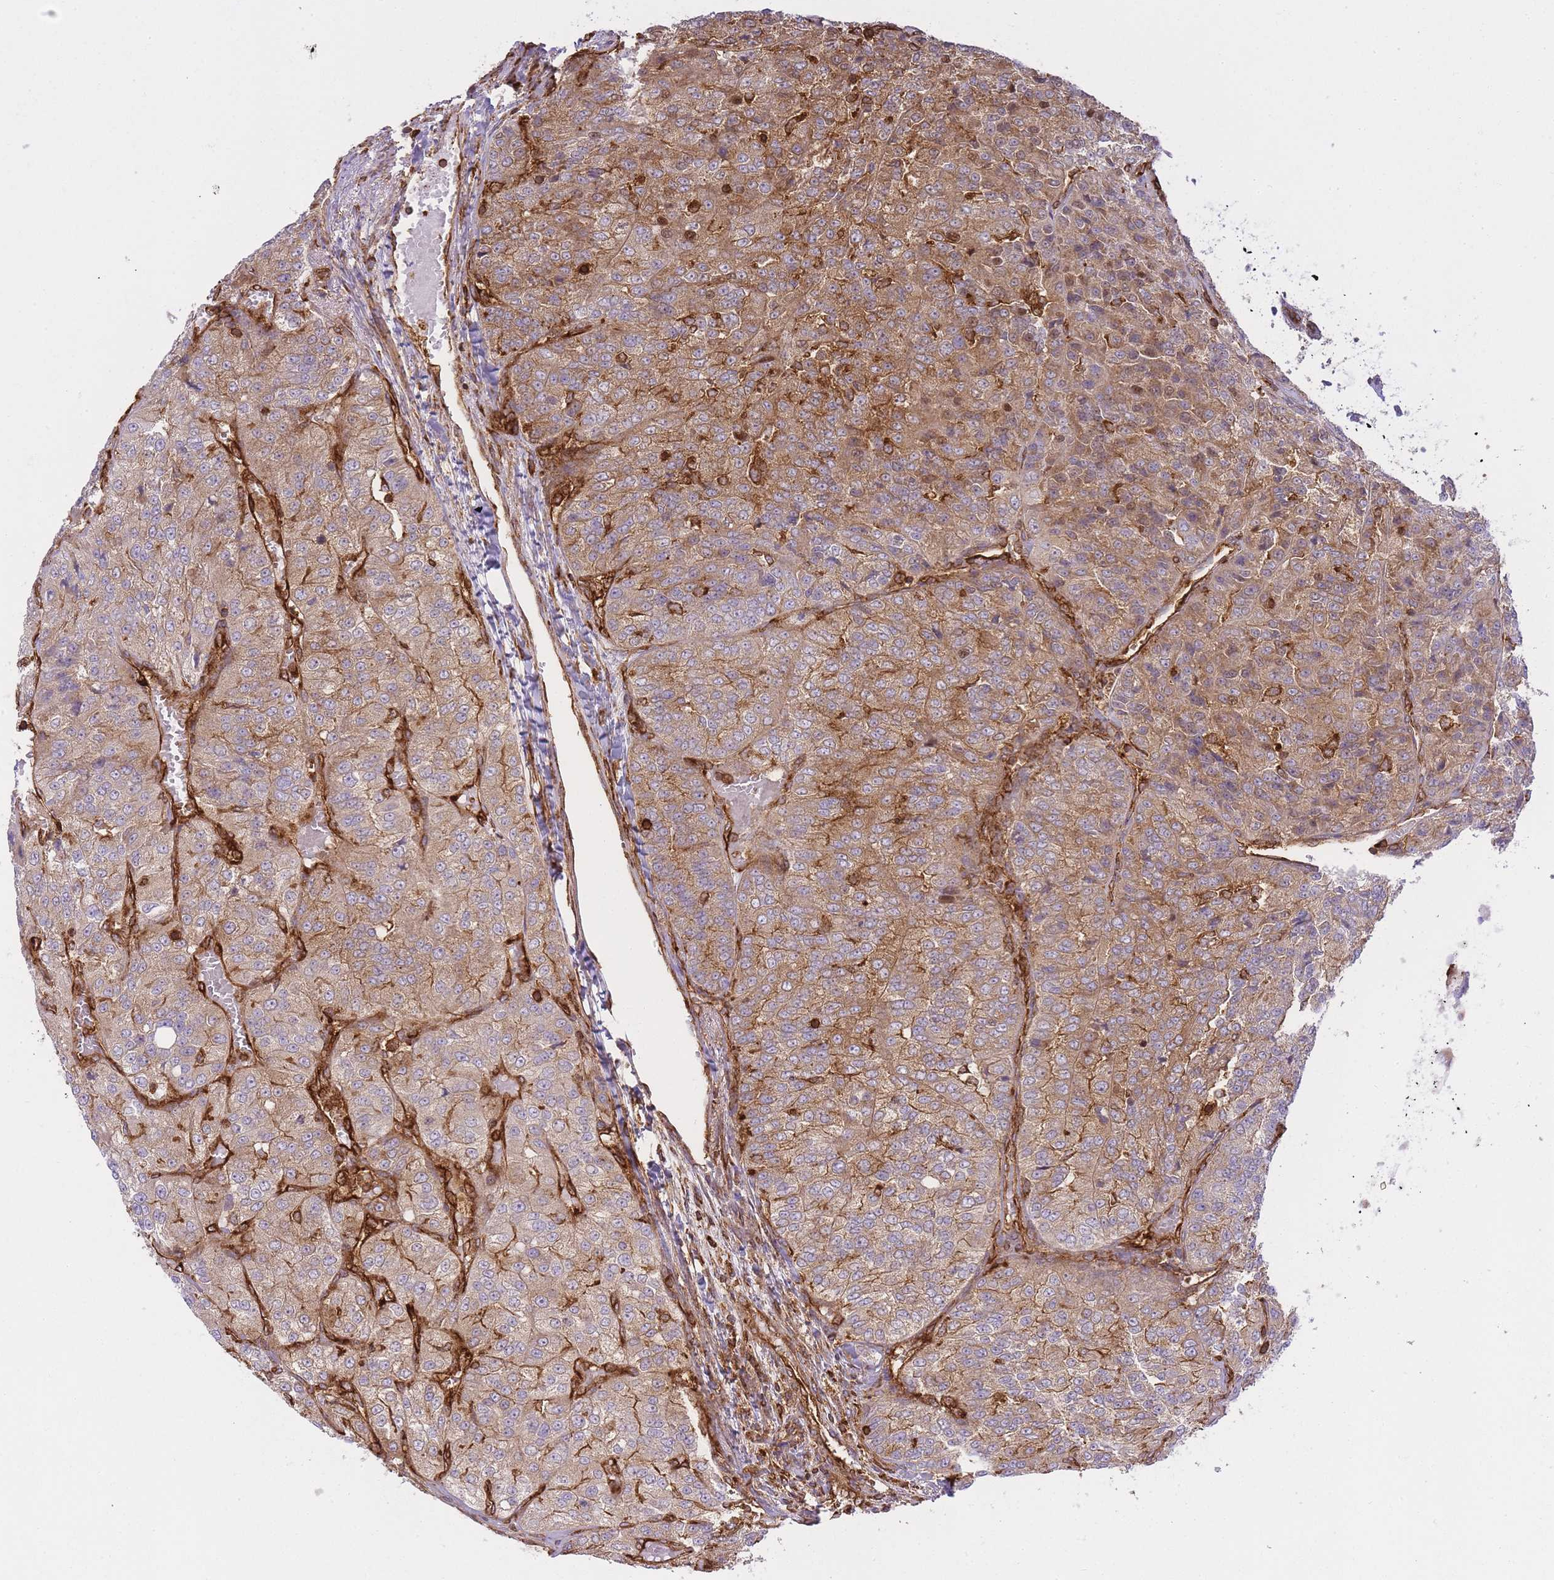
{"staining": {"intensity": "moderate", "quantity": ">75%", "location": "cytoplasmic/membranous"}, "tissue": "renal cancer", "cell_type": "Tumor cells", "image_type": "cancer", "snomed": [{"axis": "morphology", "description": "Adenocarcinoma, NOS"}, {"axis": "topography", "description": "Kidney"}], "caption": "Renal adenocarcinoma was stained to show a protein in brown. There is medium levels of moderate cytoplasmic/membranous expression in approximately >75% of tumor cells.", "gene": "MSN", "patient": {"sex": "female", "age": 63}}